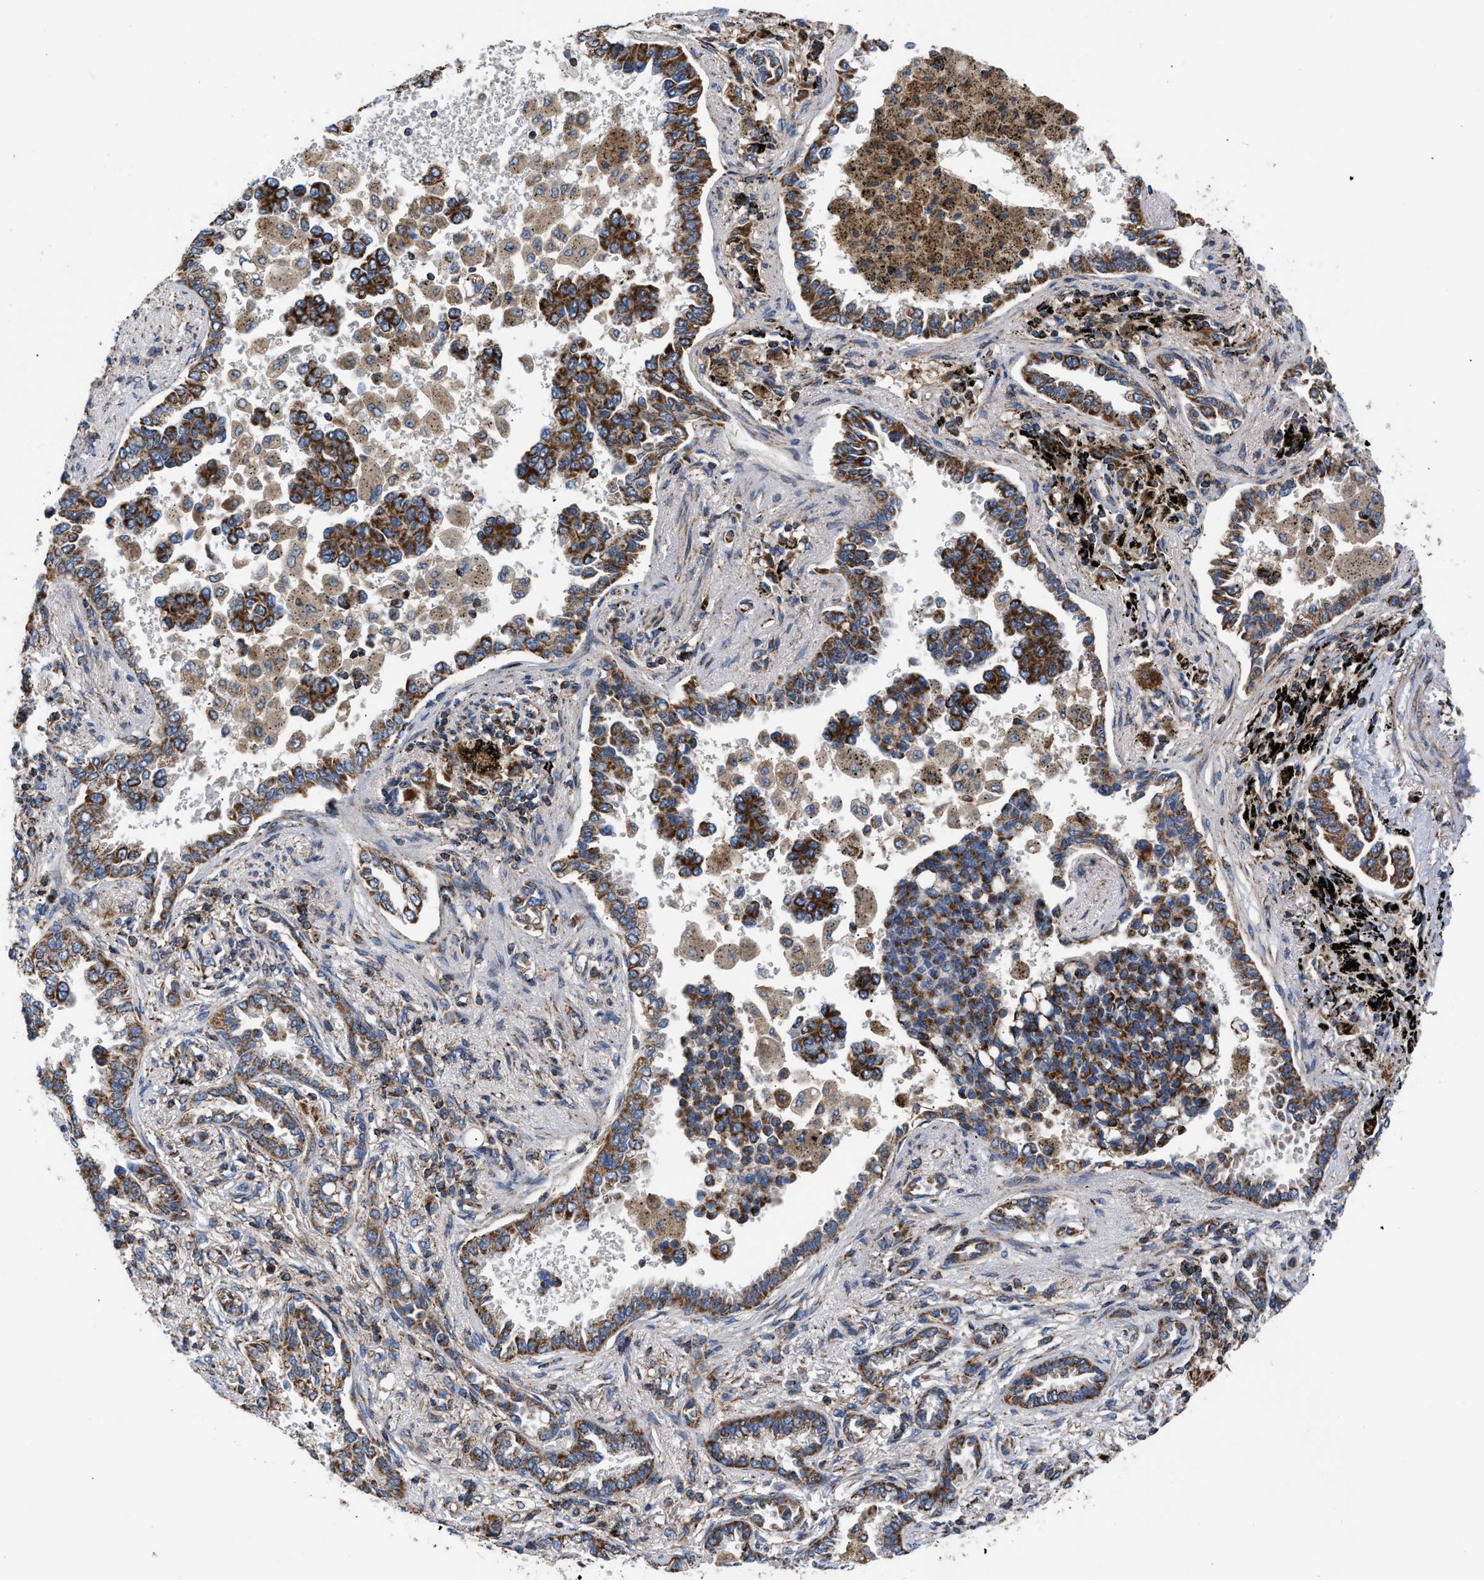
{"staining": {"intensity": "strong", "quantity": ">75%", "location": "cytoplasmic/membranous"}, "tissue": "lung cancer", "cell_type": "Tumor cells", "image_type": "cancer", "snomed": [{"axis": "morphology", "description": "Normal tissue, NOS"}, {"axis": "morphology", "description": "Adenocarcinoma, NOS"}, {"axis": "topography", "description": "Lung"}], "caption": "This histopathology image reveals lung cancer stained with IHC to label a protein in brown. The cytoplasmic/membranous of tumor cells show strong positivity for the protein. Nuclei are counter-stained blue.", "gene": "OPTN", "patient": {"sex": "male", "age": 59}}